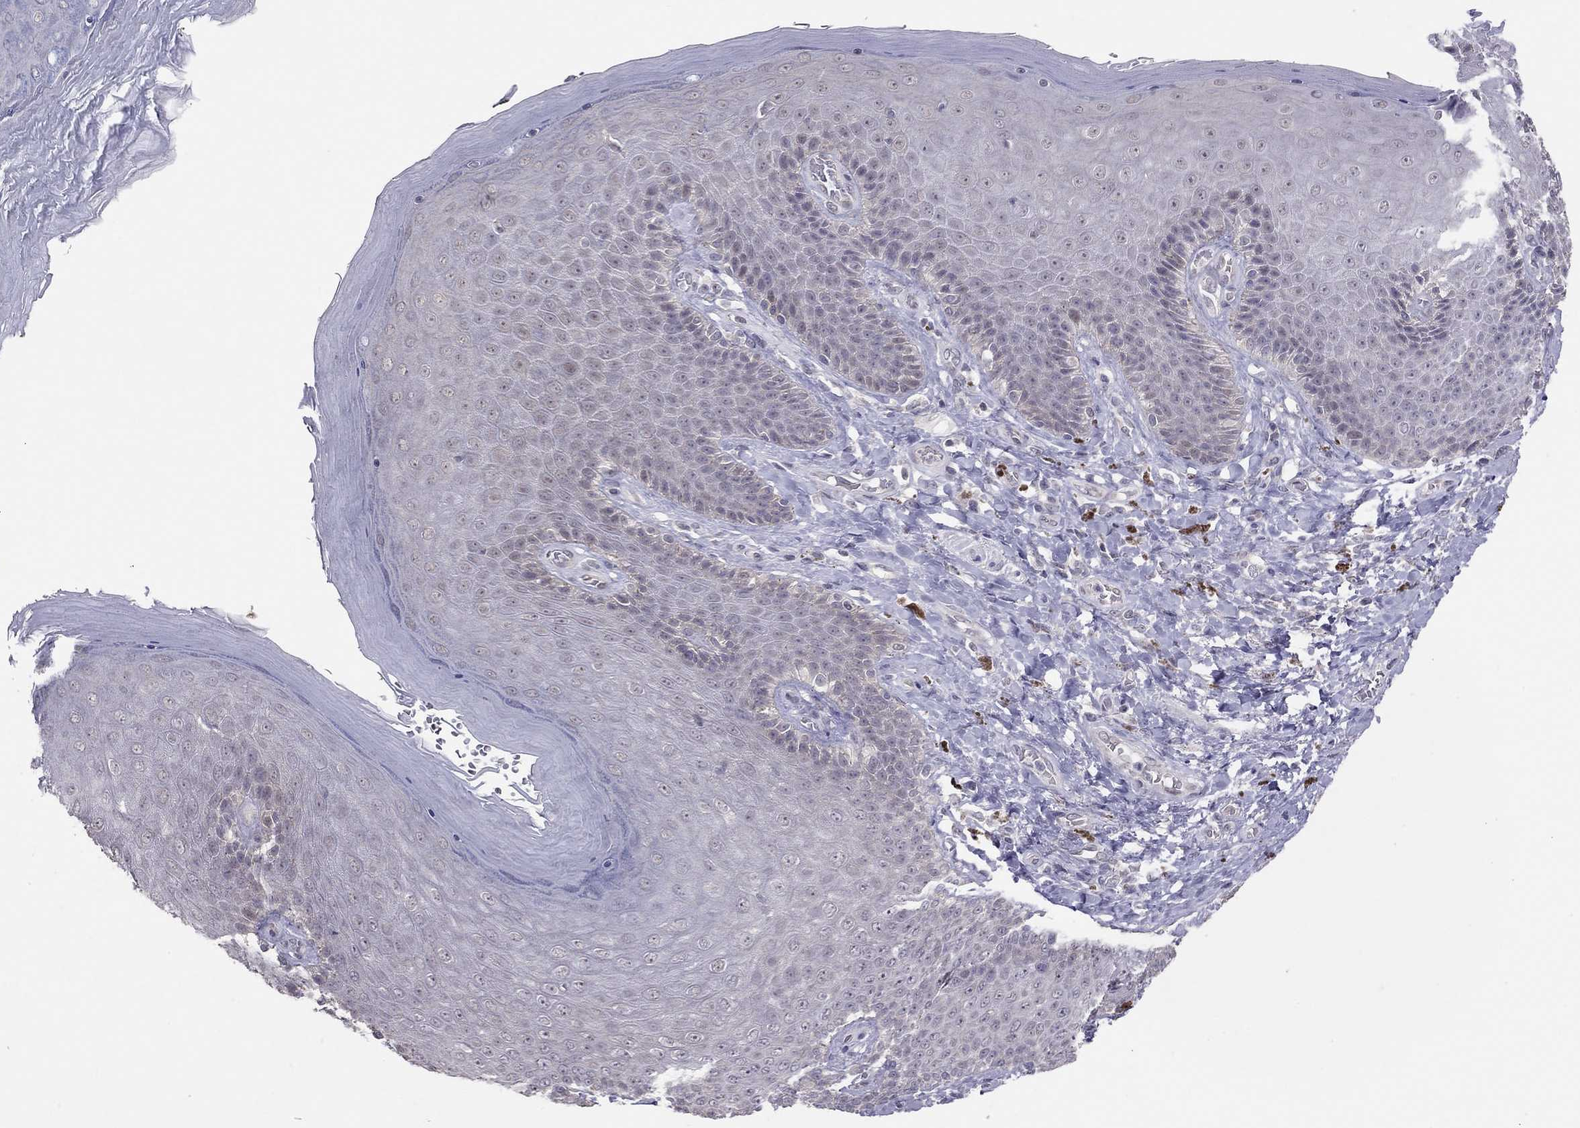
{"staining": {"intensity": "negative", "quantity": "none", "location": "none"}, "tissue": "skin", "cell_type": "Epidermal cells", "image_type": "normal", "snomed": [{"axis": "morphology", "description": "Normal tissue, NOS"}, {"axis": "topography", "description": "Skeletal muscle"}, {"axis": "topography", "description": "Anal"}, {"axis": "topography", "description": "Peripheral nerve tissue"}], "caption": "An immunohistochemistry photomicrograph of unremarkable skin is shown. There is no staining in epidermal cells of skin. (Immunohistochemistry (ihc), brightfield microscopy, high magnification).", "gene": "HSF2BP", "patient": {"sex": "male", "age": 53}}